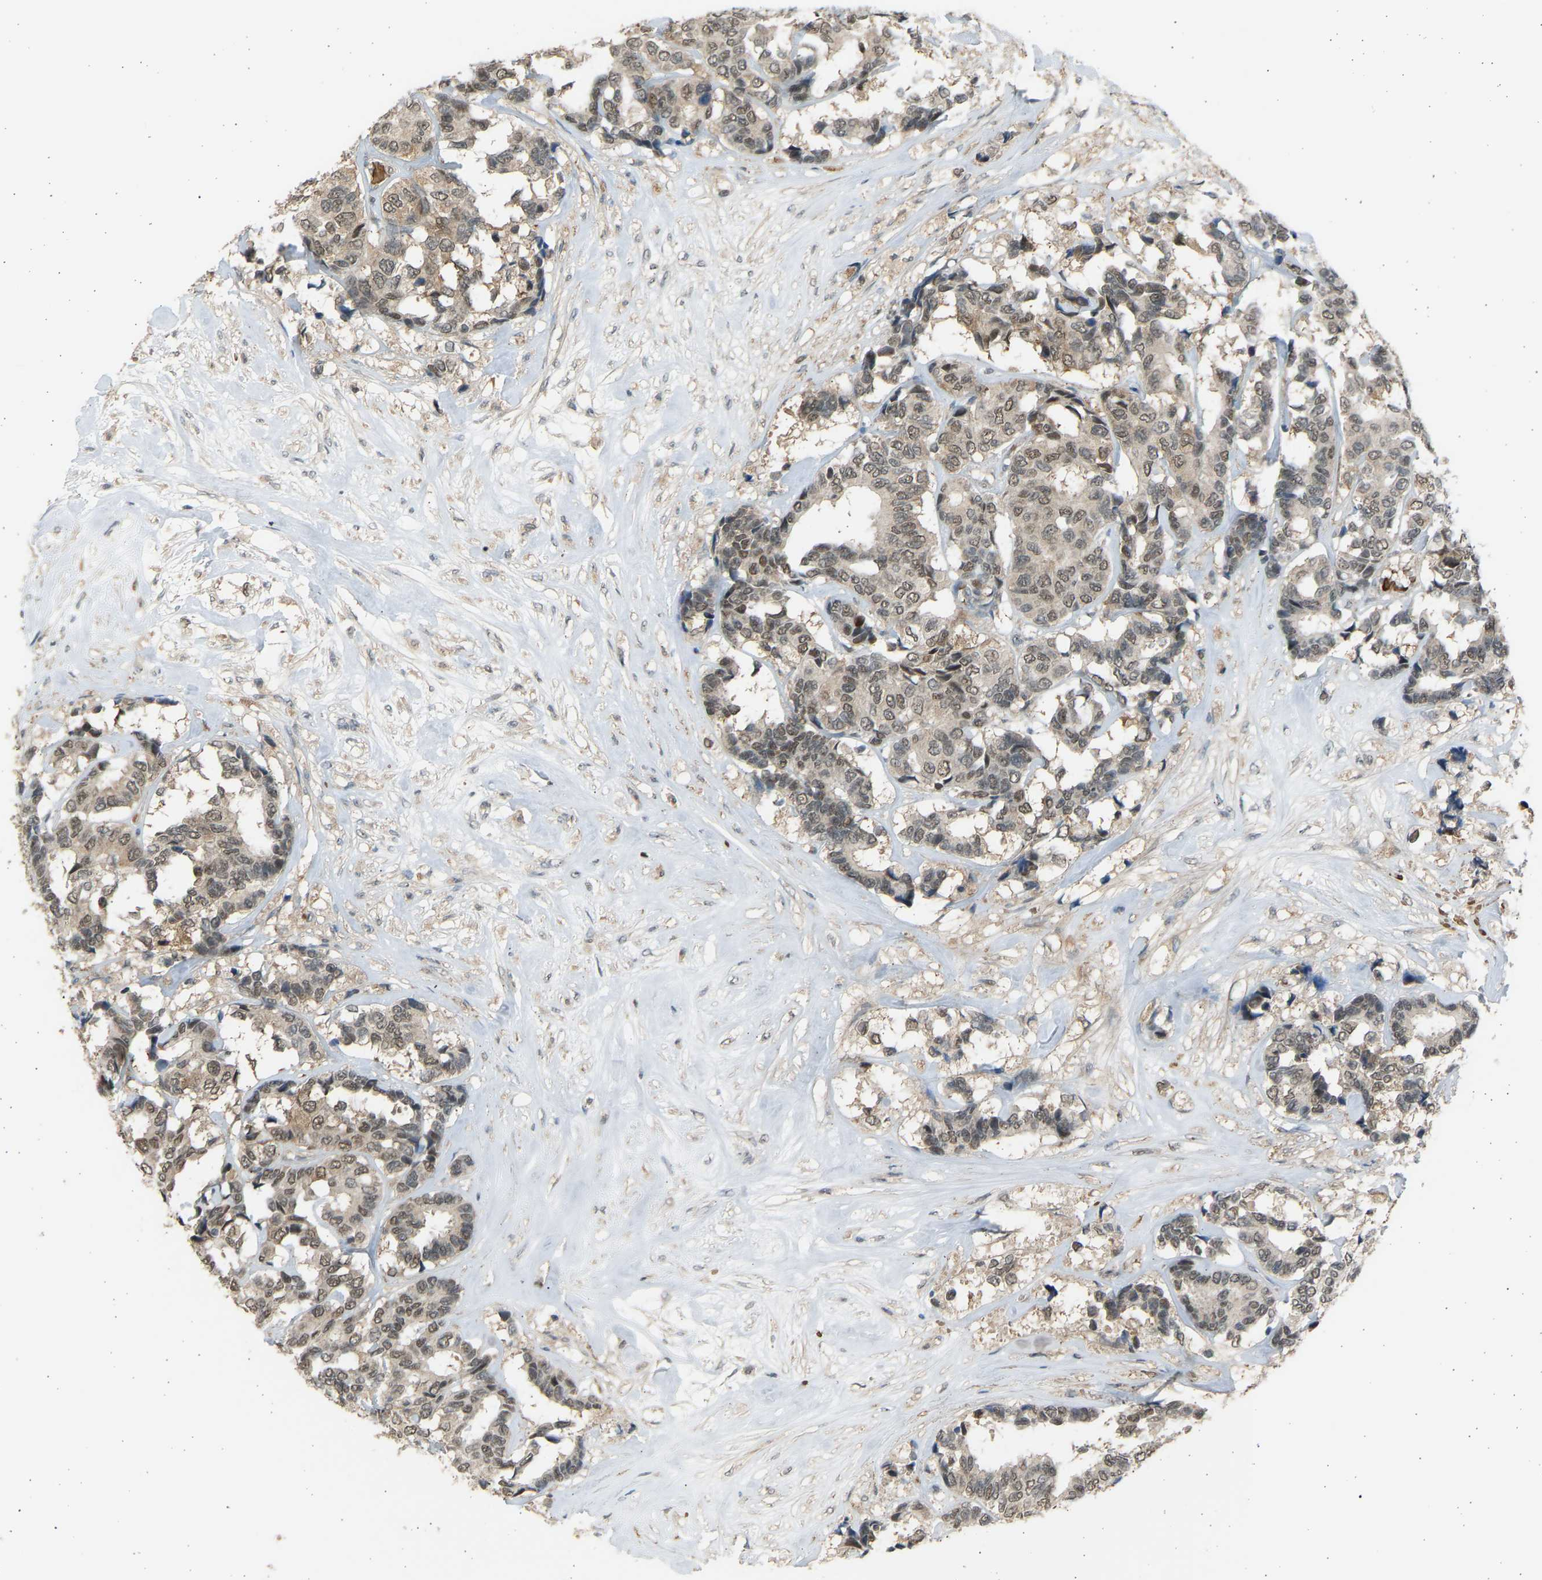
{"staining": {"intensity": "weak", "quantity": ">75%", "location": "cytoplasmic/membranous,nuclear"}, "tissue": "breast cancer", "cell_type": "Tumor cells", "image_type": "cancer", "snomed": [{"axis": "morphology", "description": "Duct carcinoma"}, {"axis": "topography", "description": "Breast"}], "caption": "This image demonstrates IHC staining of breast cancer, with low weak cytoplasmic/membranous and nuclear expression in about >75% of tumor cells.", "gene": "BIRC2", "patient": {"sex": "female", "age": 87}}